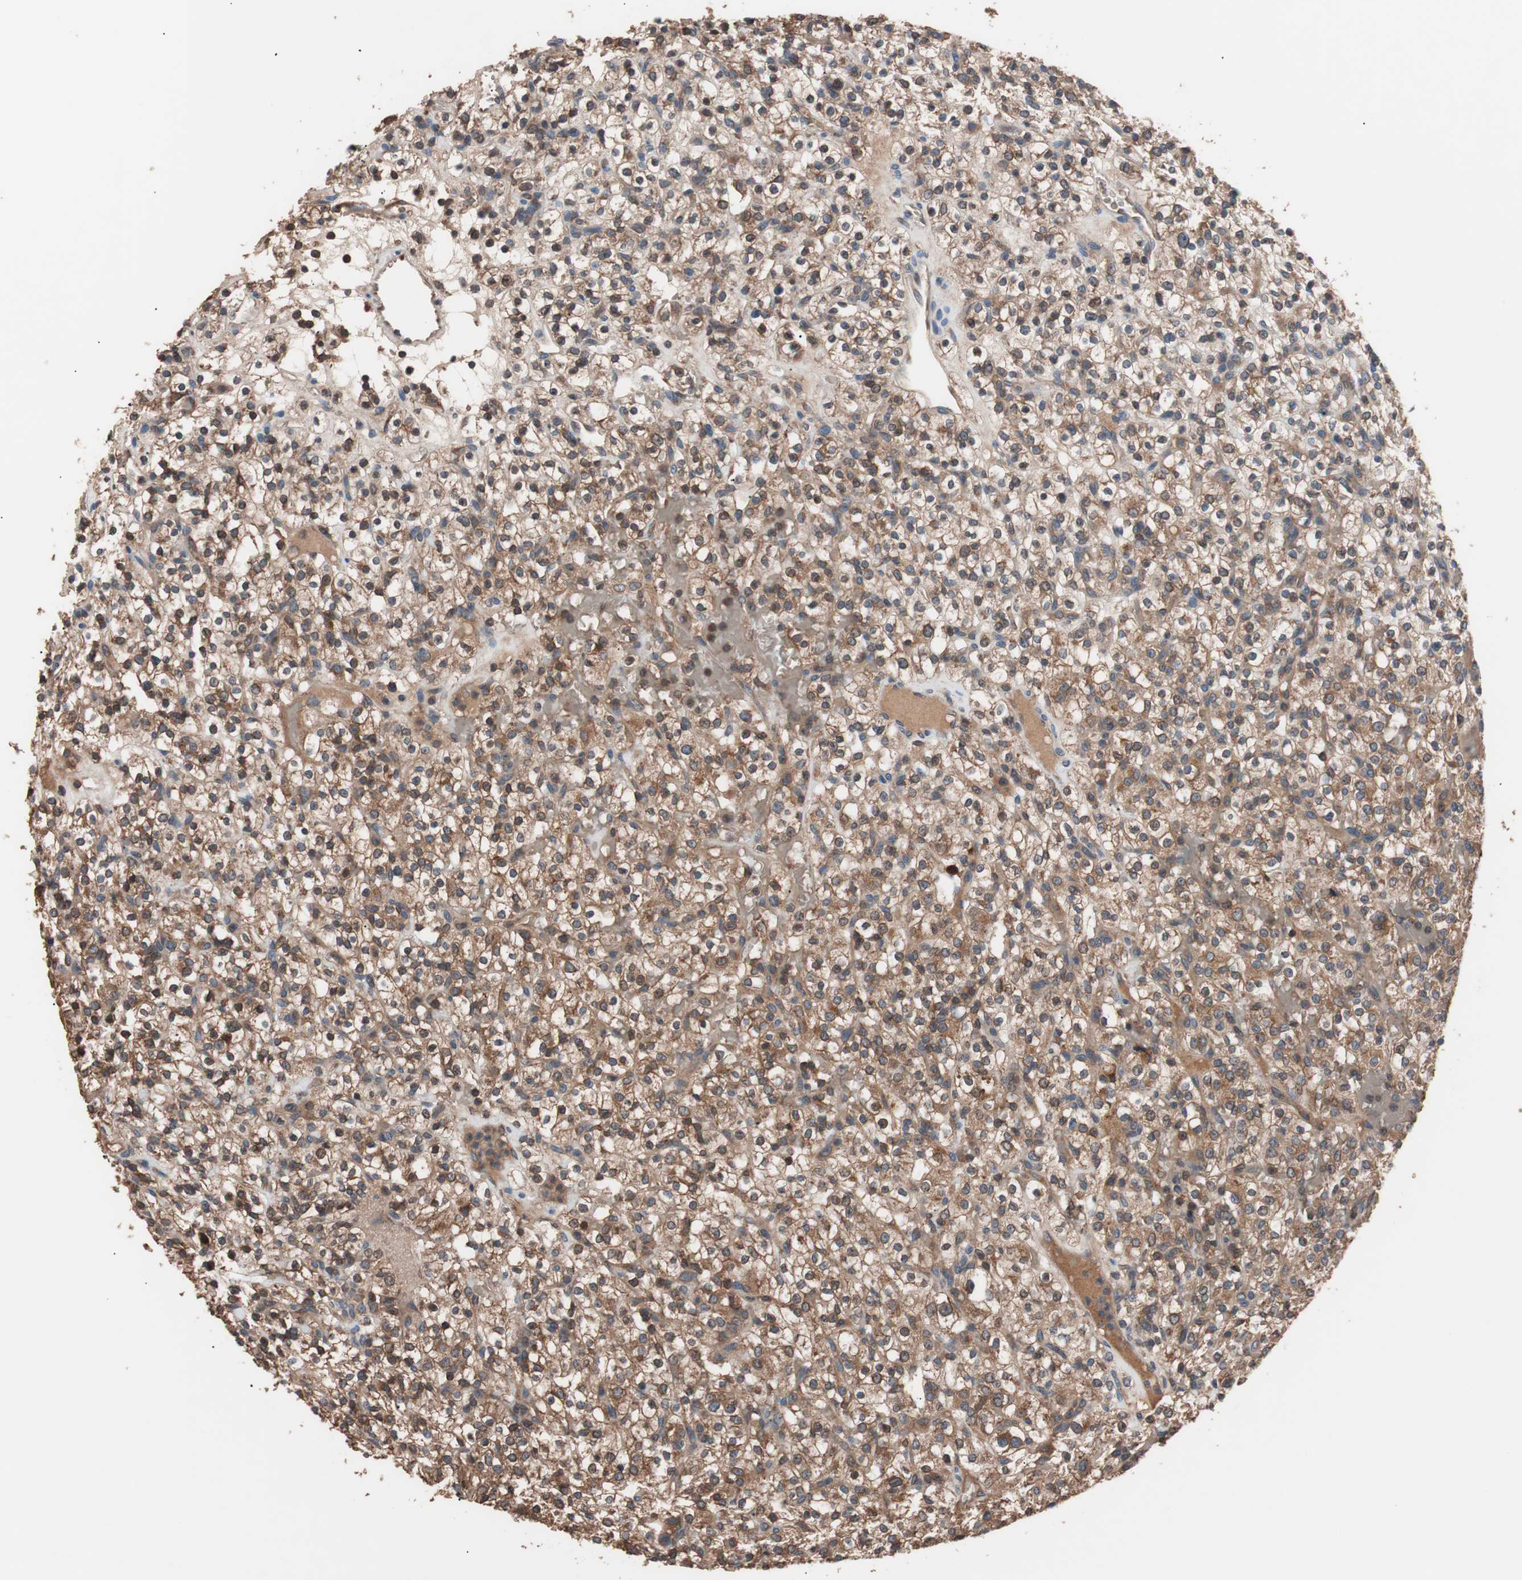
{"staining": {"intensity": "moderate", "quantity": ">75%", "location": "cytoplasmic/membranous"}, "tissue": "renal cancer", "cell_type": "Tumor cells", "image_type": "cancer", "snomed": [{"axis": "morphology", "description": "Normal tissue, NOS"}, {"axis": "morphology", "description": "Adenocarcinoma, NOS"}, {"axis": "topography", "description": "Kidney"}], "caption": "IHC (DAB) staining of human renal adenocarcinoma reveals moderate cytoplasmic/membranous protein positivity in approximately >75% of tumor cells. Nuclei are stained in blue.", "gene": "GLYCTK", "patient": {"sex": "female", "age": 72}}